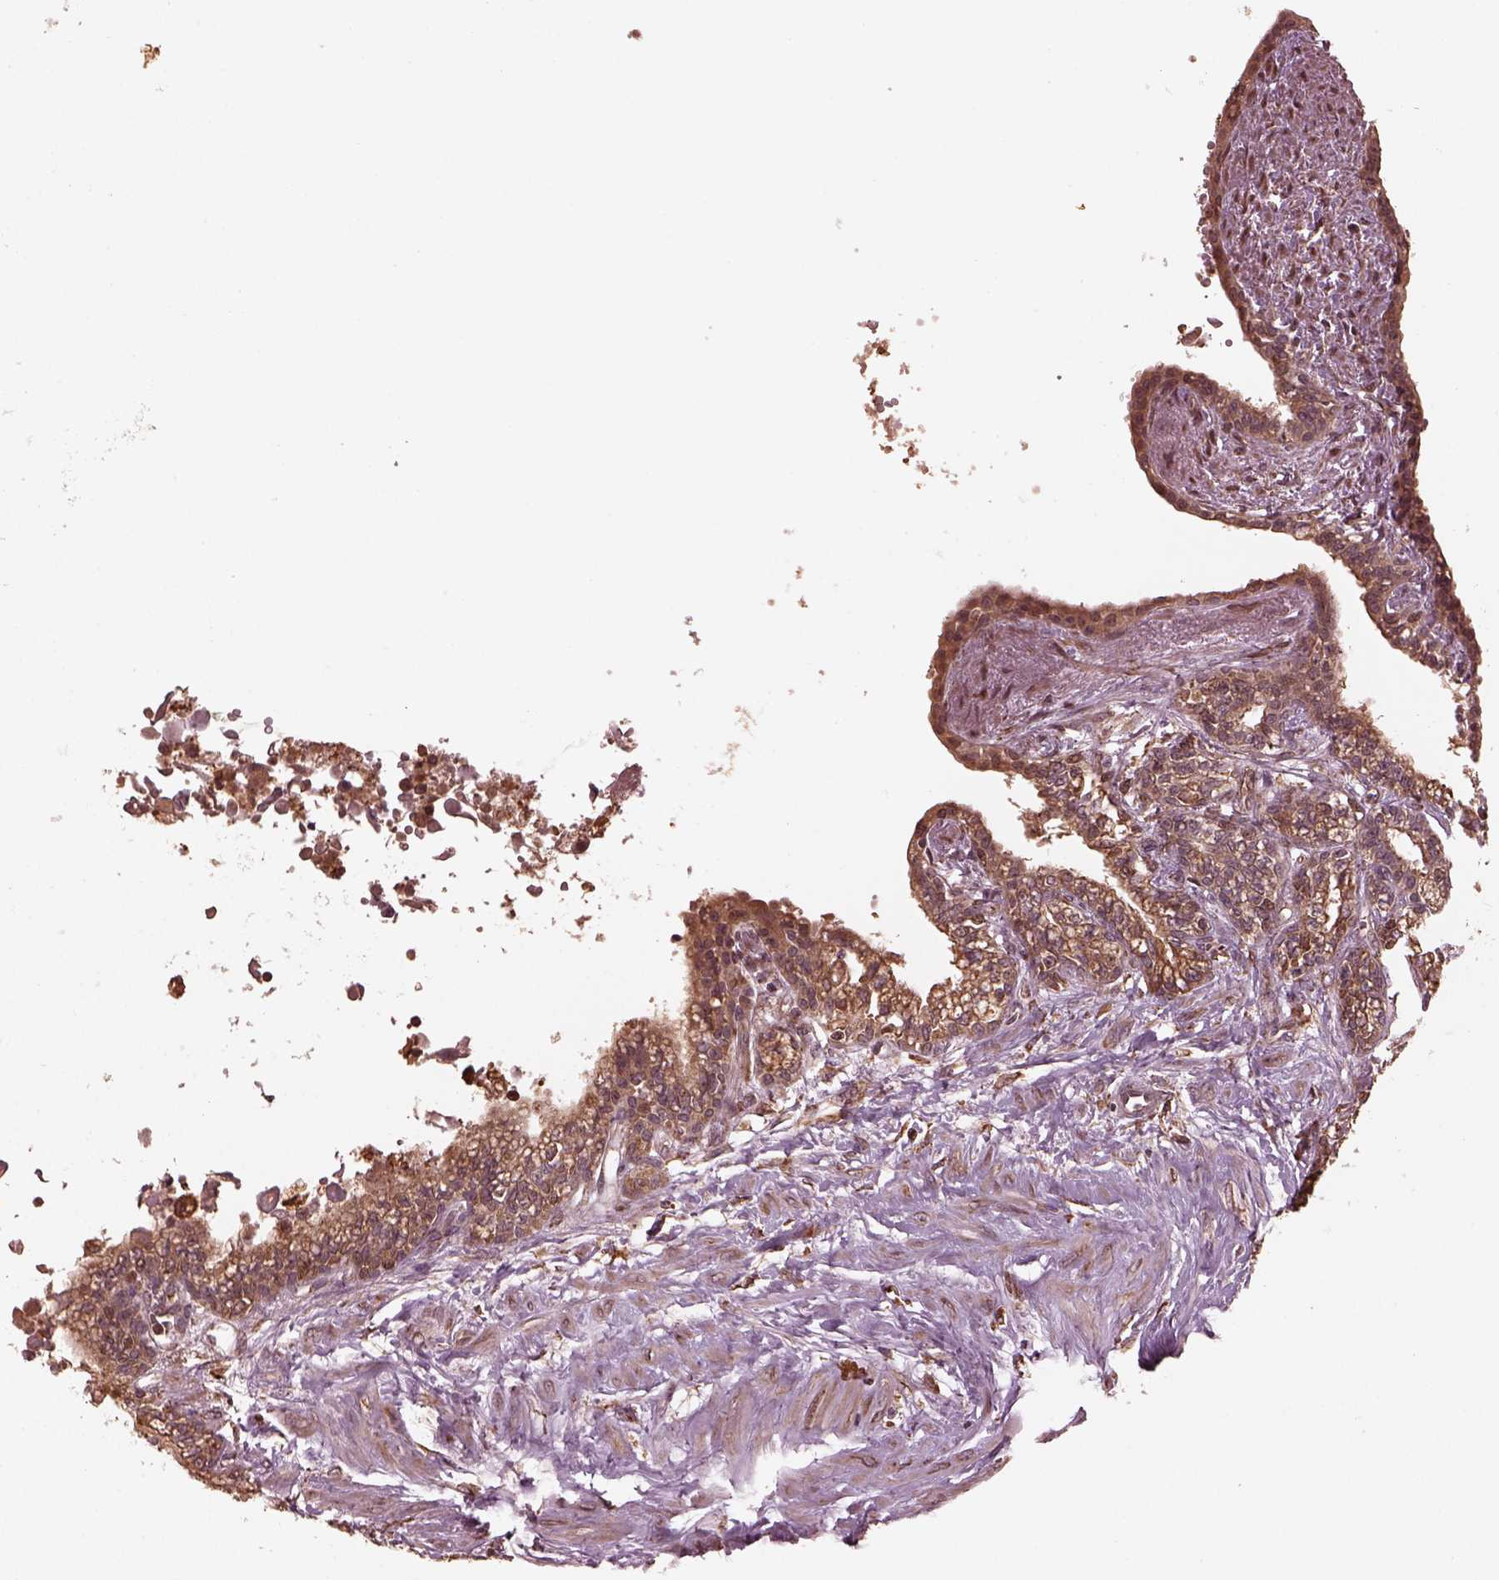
{"staining": {"intensity": "moderate", "quantity": ">75%", "location": "cytoplasmic/membranous"}, "tissue": "seminal vesicle", "cell_type": "Glandular cells", "image_type": "normal", "snomed": [{"axis": "morphology", "description": "Normal tissue, NOS"}, {"axis": "morphology", "description": "Urothelial carcinoma, NOS"}, {"axis": "topography", "description": "Urinary bladder"}, {"axis": "topography", "description": "Seminal veicle"}], "caption": "Protein staining of normal seminal vesicle demonstrates moderate cytoplasmic/membranous staining in approximately >75% of glandular cells.", "gene": "ZNF292", "patient": {"sex": "male", "age": 76}}